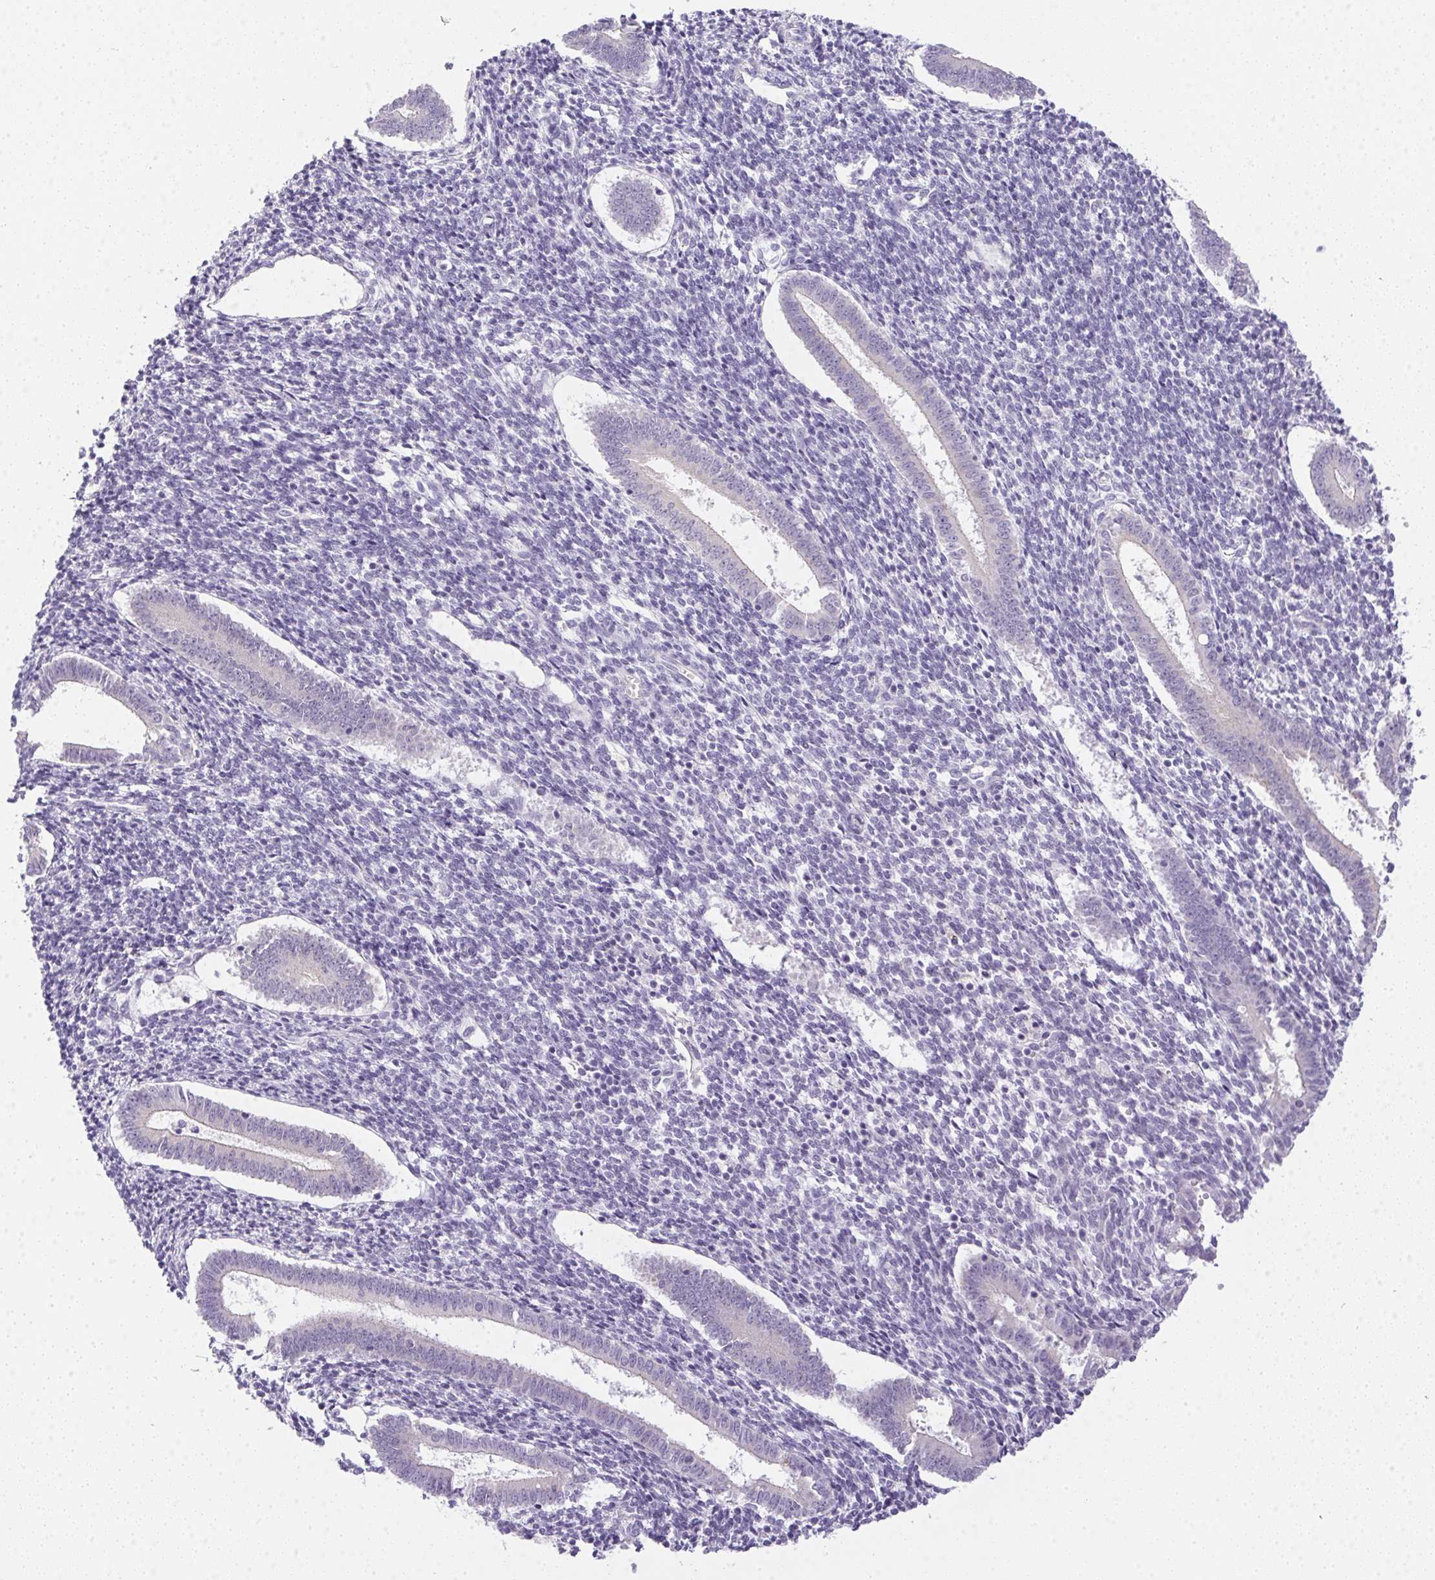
{"staining": {"intensity": "negative", "quantity": "none", "location": "none"}, "tissue": "endometrium", "cell_type": "Cells in endometrial stroma", "image_type": "normal", "snomed": [{"axis": "morphology", "description": "Normal tissue, NOS"}, {"axis": "topography", "description": "Endometrium"}], "caption": "Immunohistochemistry of normal endometrium demonstrates no expression in cells in endometrial stroma.", "gene": "SLC17A7", "patient": {"sex": "female", "age": 25}}